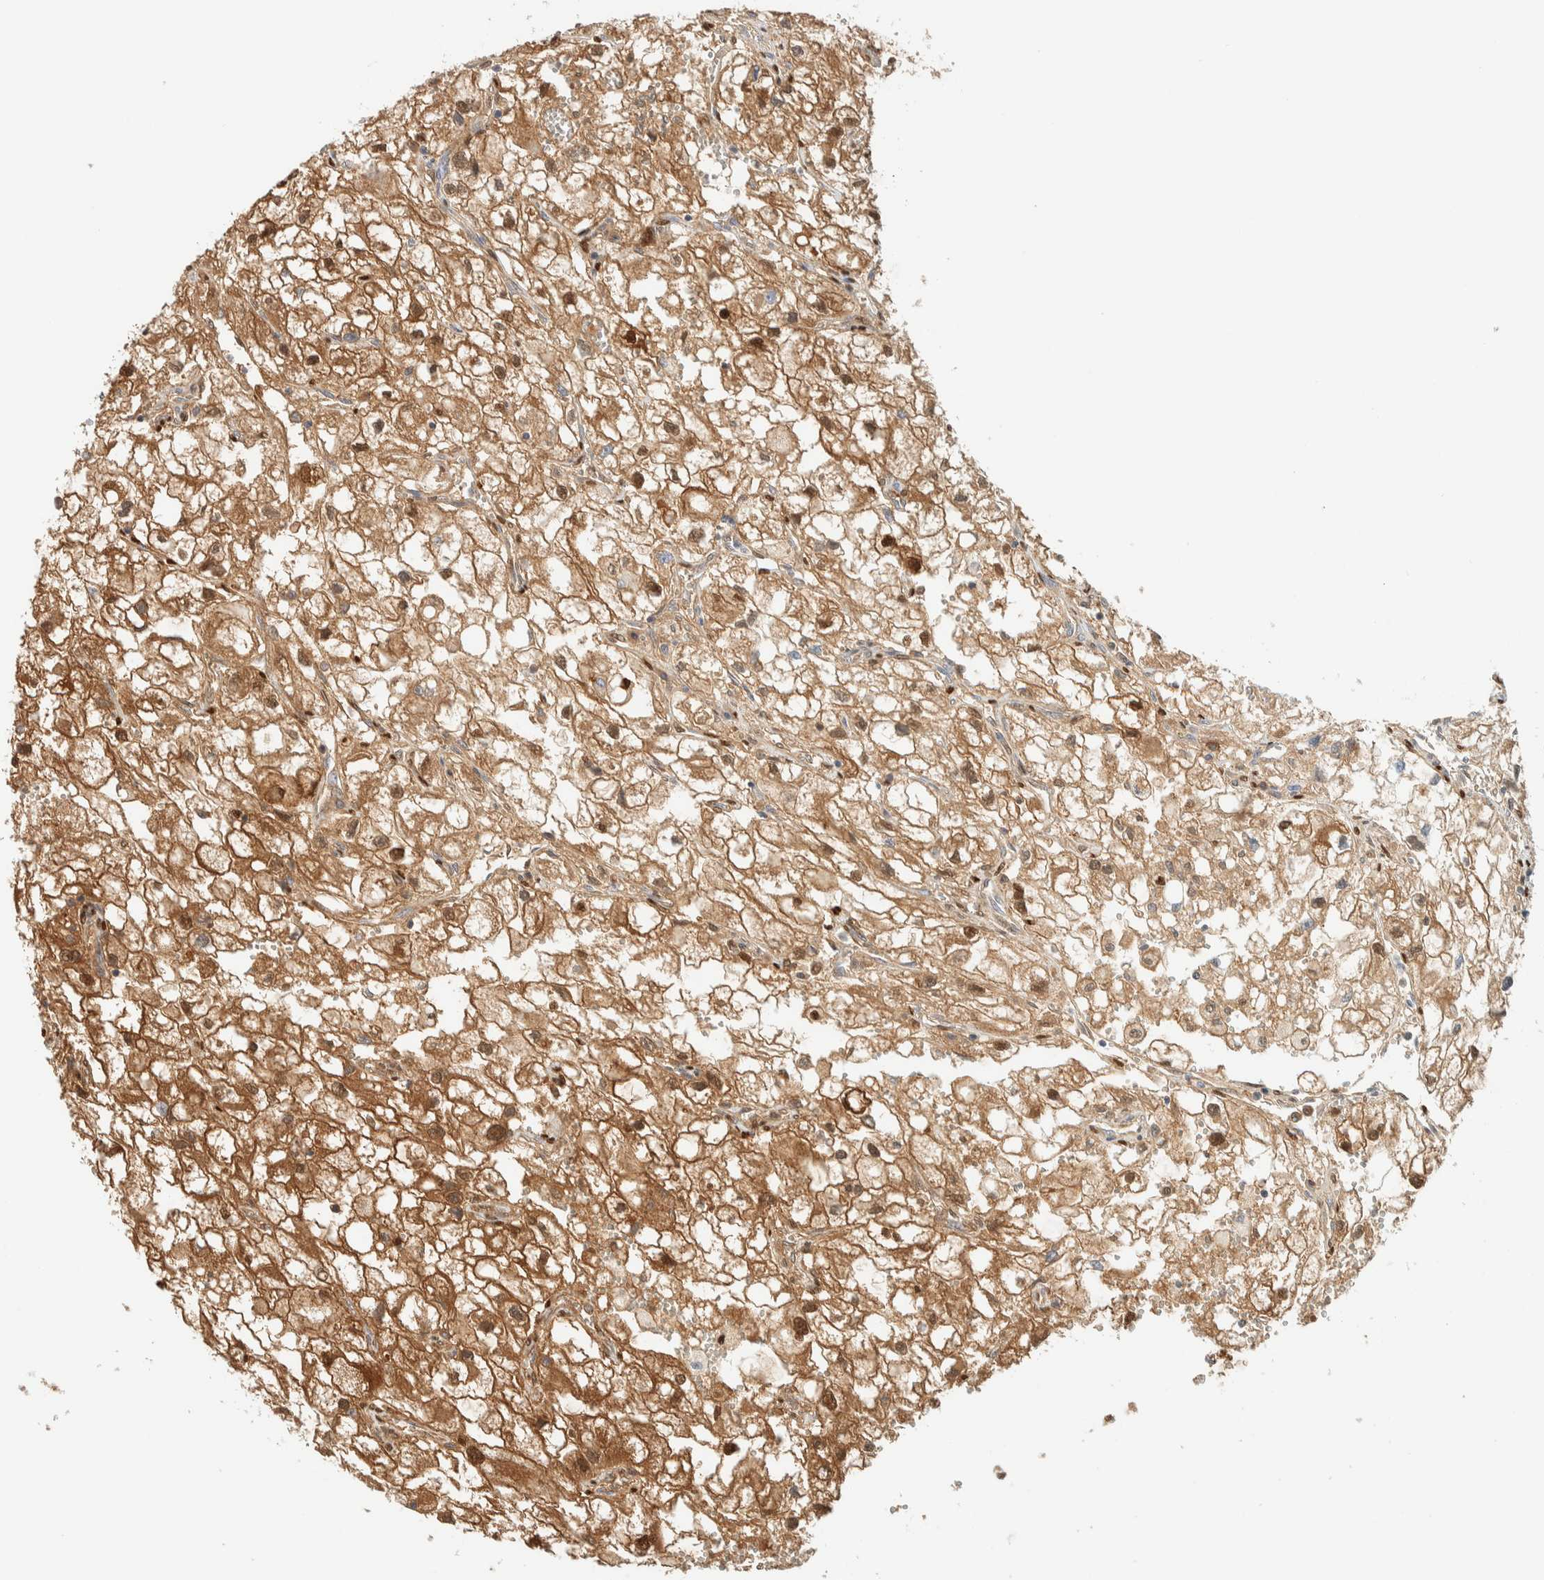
{"staining": {"intensity": "moderate", "quantity": ">75%", "location": "cytoplasmic/membranous,nuclear"}, "tissue": "renal cancer", "cell_type": "Tumor cells", "image_type": "cancer", "snomed": [{"axis": "morphology", "description": "Adenocarcinoma, NOS"}, {"axis": "topography", "description": "Kidney"}], "caption": "DAB (3,3'-diaminobenzidine) immunohistochemical staining of renal cancer (adenocarcinoma) demonstrates moderate cytoplasmic/membranous and nuclear protein expression in about >75% of tumor cells.", "gene": "ZBTB37", "patient": {"sex": "female", "age": 70}}